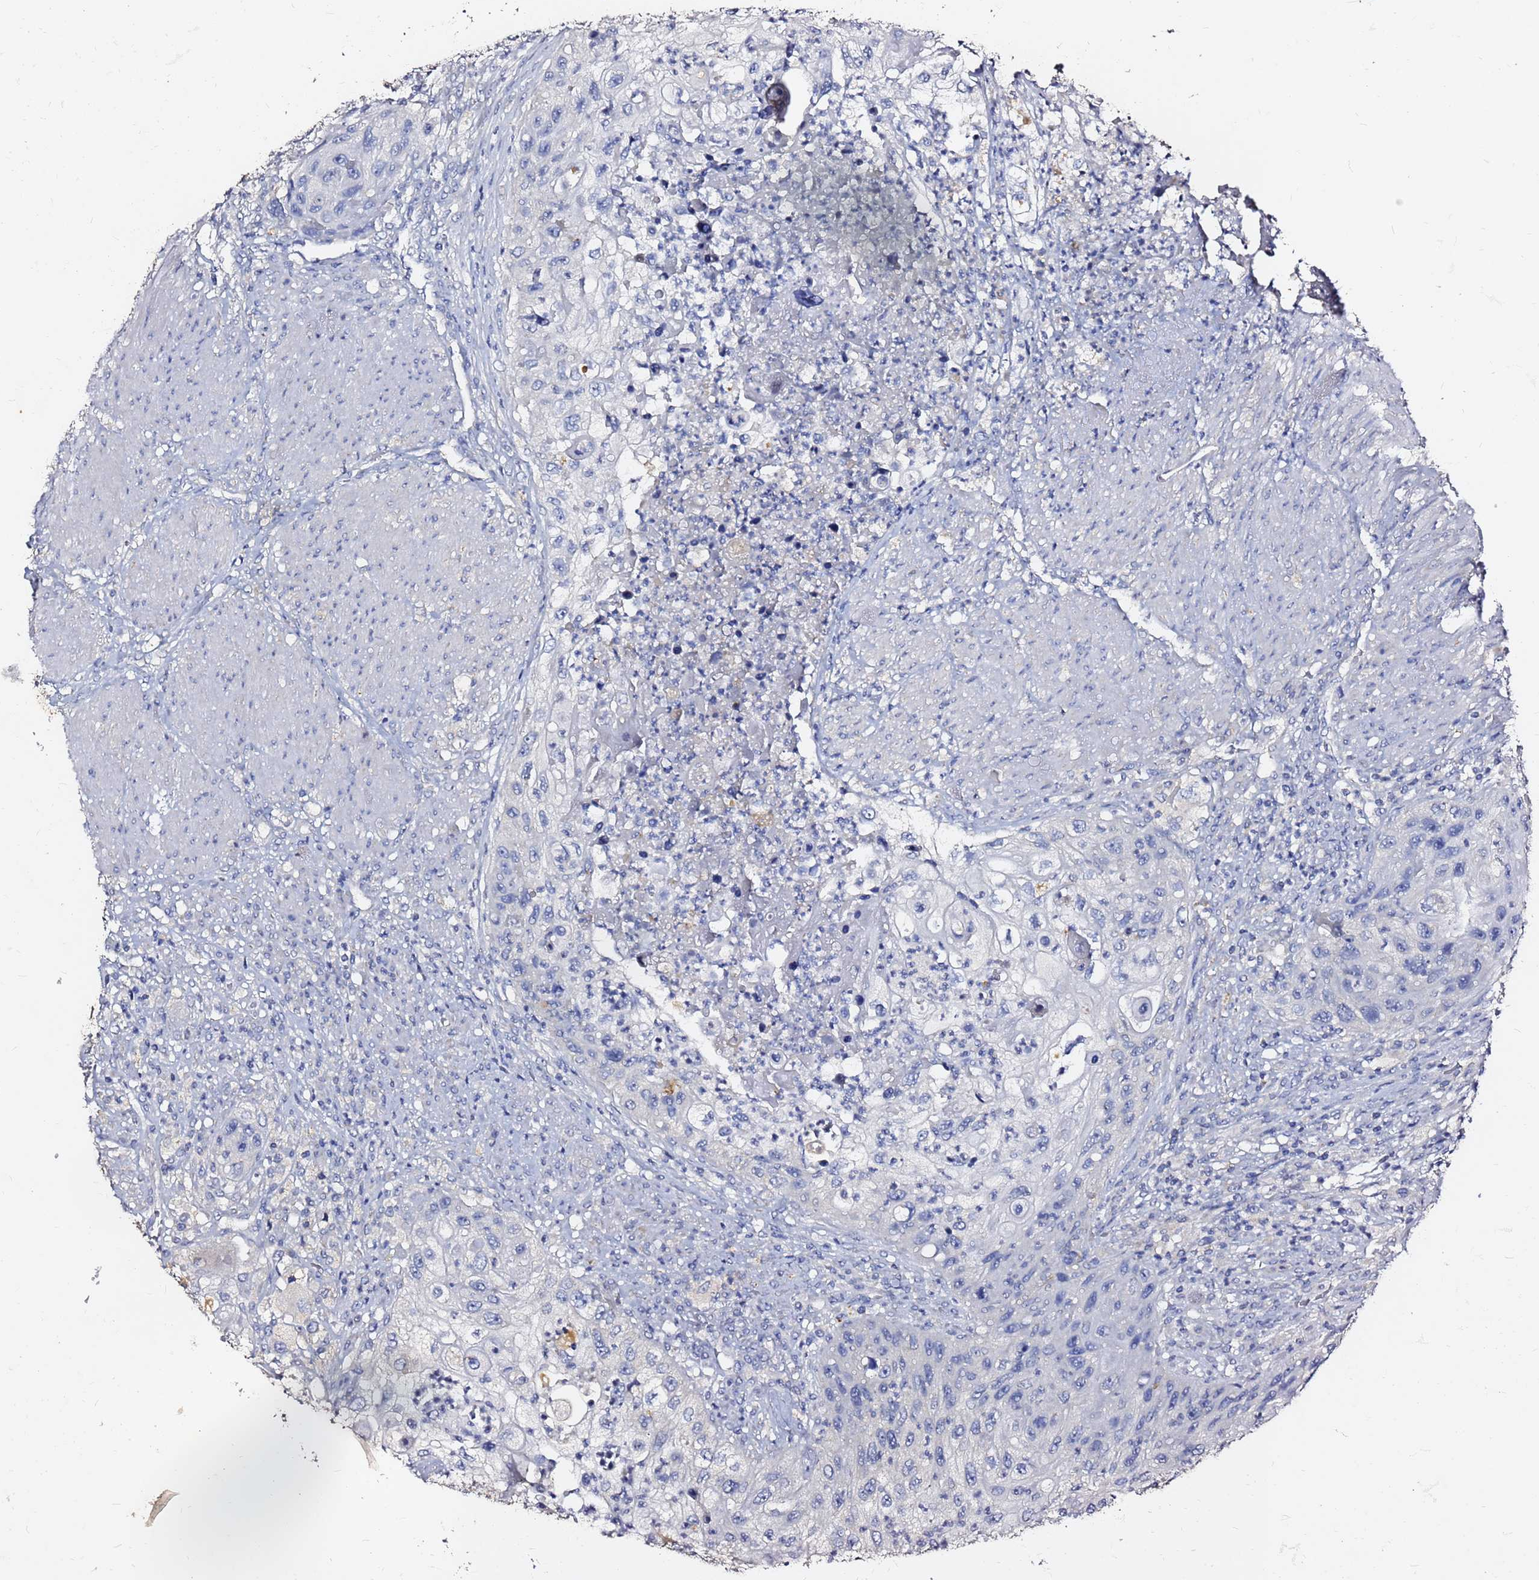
{"staining": {"intensity": "negative", "quantity": "none", "location": "none"}, "tissue": "urothelial cancer", "cell_type": "Tumor cells", "image_type": "cancer", "snomed": [{"axis": "morphology", "description": "Urothelial carcinoma, High grade"}, {"axis": "topography", "description": "Urinary bladder"}], "caption": "Human urothelial carcinoma (high-grade) stained for a protein using immunohistochemistry (IHC) exhibits no positivity in tumor cells.", "gene": "FAM183A", "patient": {"sex": "female", "age": 60}}